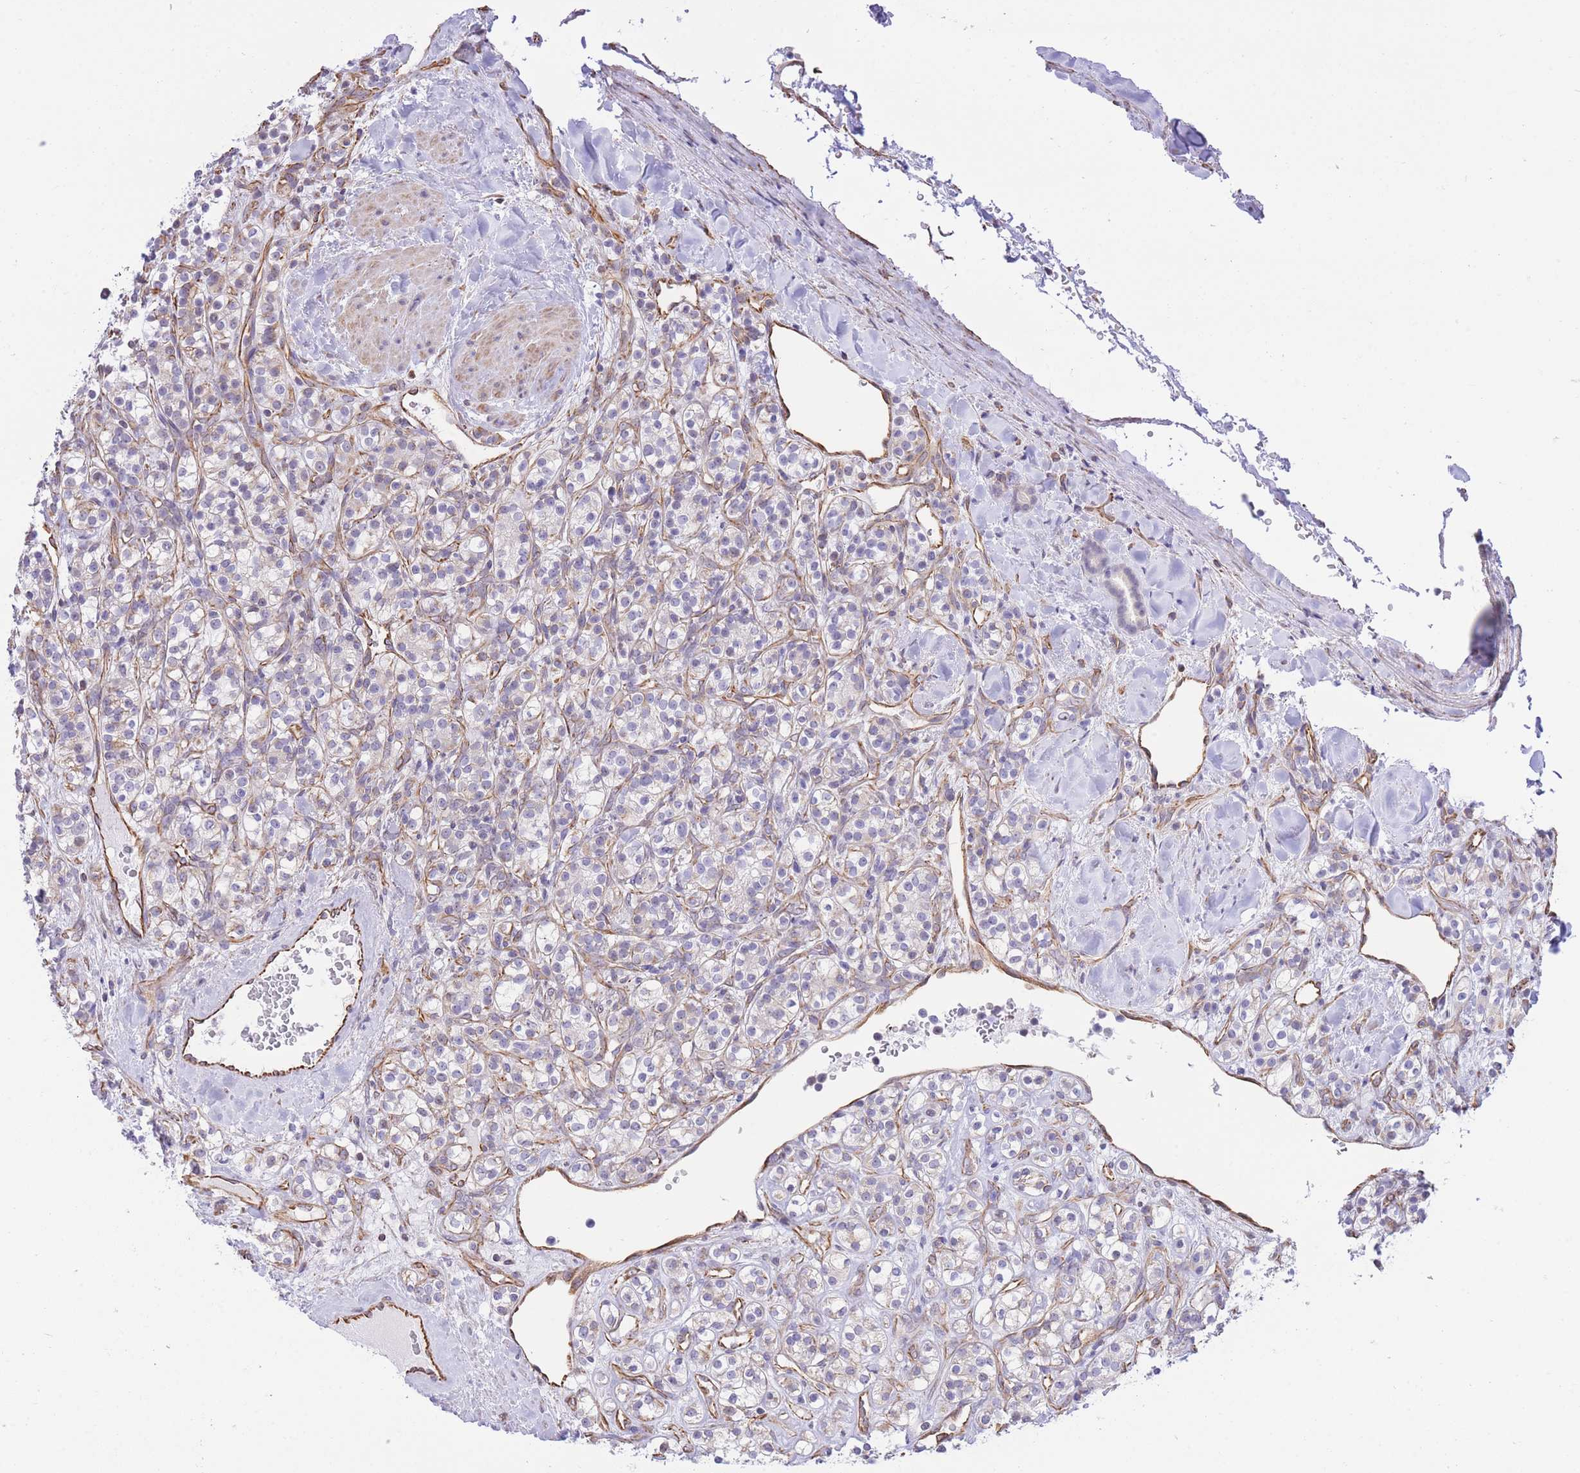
{"staining": {"intensity": "negative", "quantity": "none", "location": "none"}, "tissue": "renal cancer", "cell_type": "Tumor cells", "image_type": "cancer", "snomed": [{"axis": "morphology", "description": "Adenocarcinoma, NOS"}, {"axis": "topography", "description": "Kidney"}], "caption": "The immunohistochemistry (IHC) photomicrograph has no significant positivity in tumor cells of renal cancer (adenocarcinoma) tissue. (DAB immunohistochemistry (IHC) with hematoxylin counter stain).", "gene": "PSG8", "patient": {"sex": "male", "age": 77}}